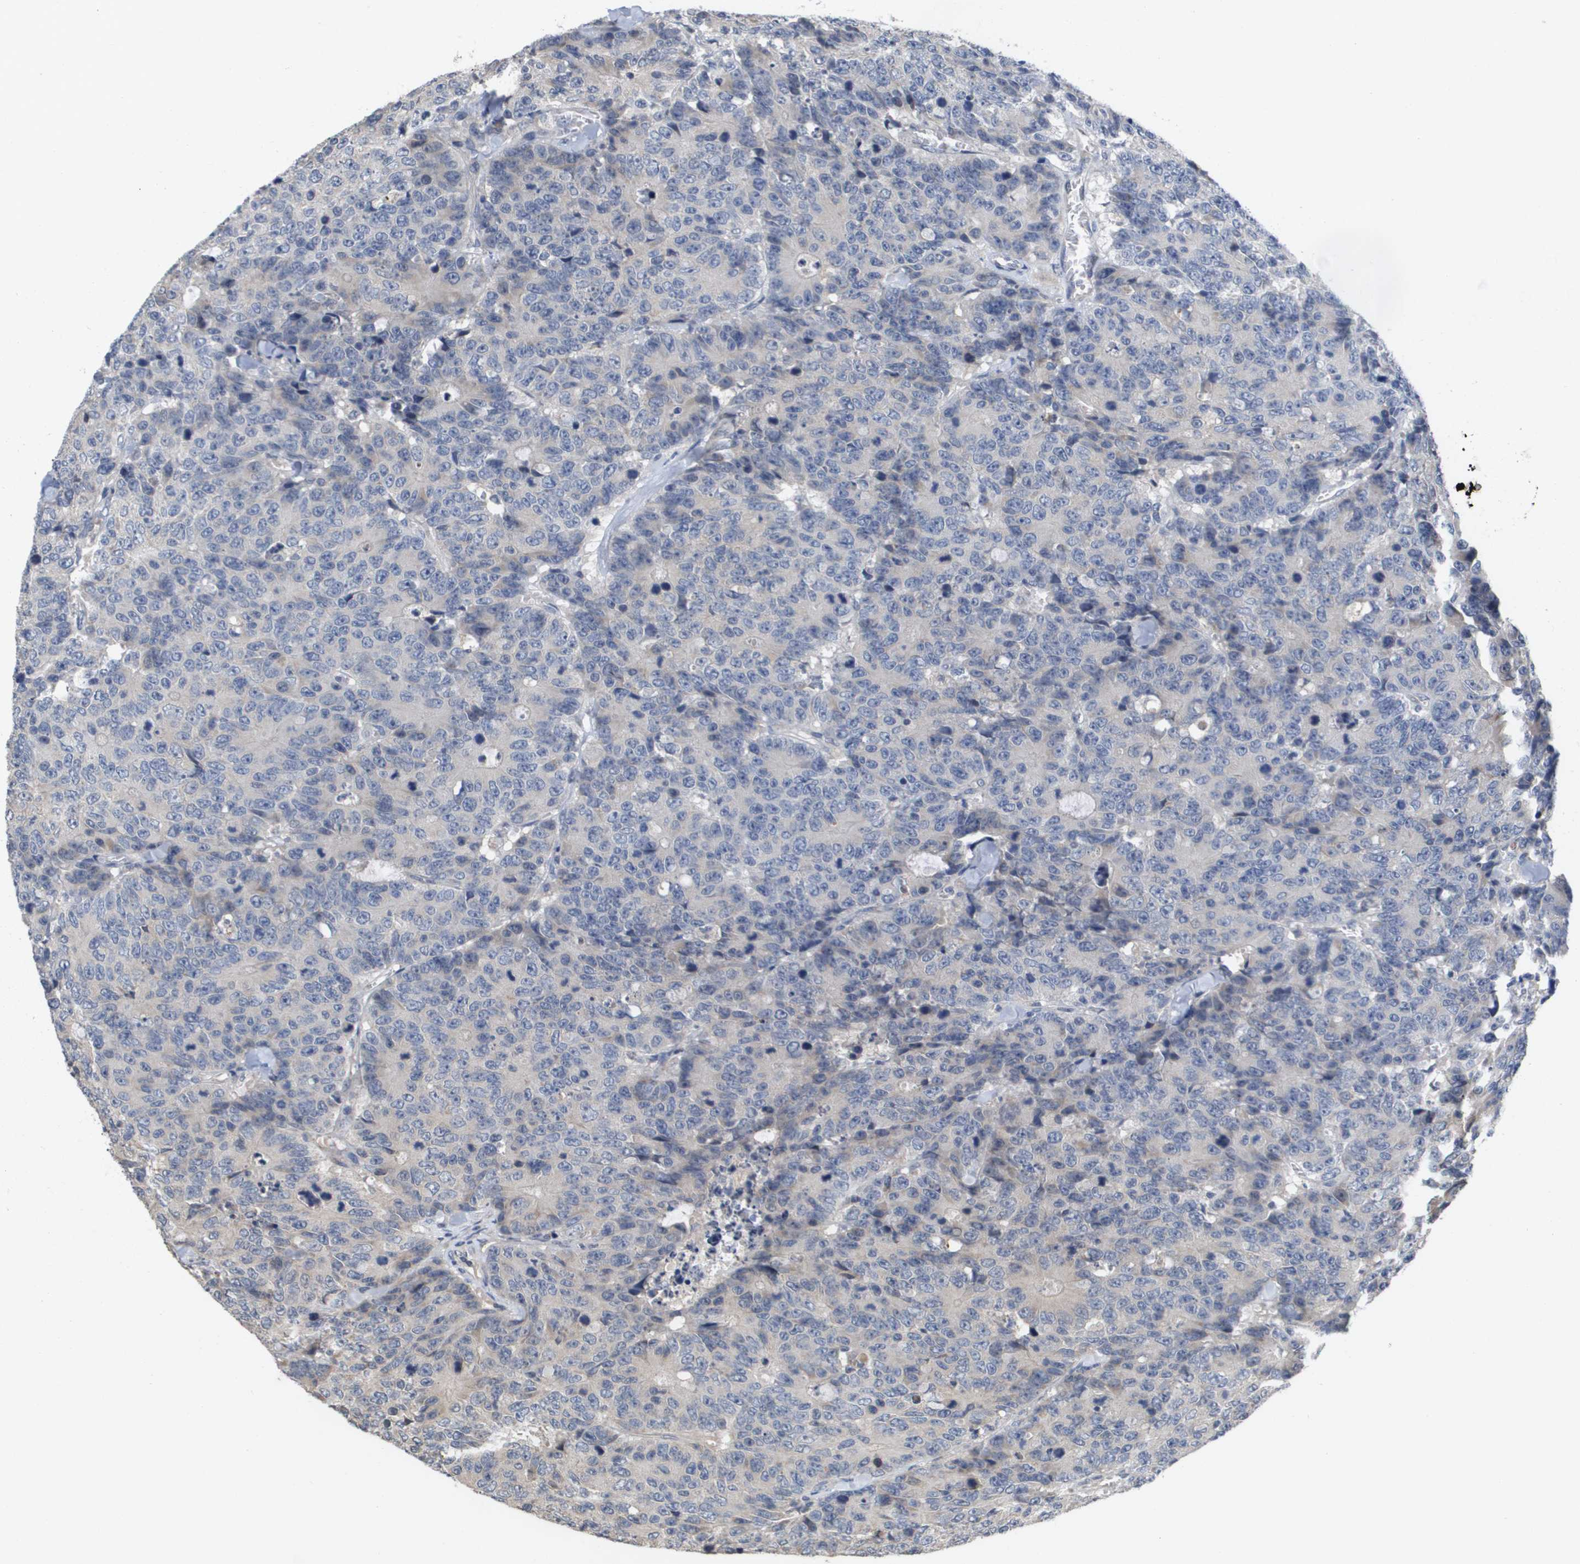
{"staining": {"intensity": "negative", "quantity": "none", "location": "none"}, "tissue": "colorectal cancer", "cell_type": "Tumor cells", "image_type": "cancer", "snomed": [{"axis": "morphology", "description": "Adenocarcinoma, NOS"}, {"axis": "topography", "description": "Colon"}], "caption": "High power microscopy photomicrograph of an immunohistochemistry photomicrograph of adenocarcinoma (colorectal), revealing no significant staining in tumor cells.", "gene": "CAPN11", "patient": {"sex": "female", "age": 86}}